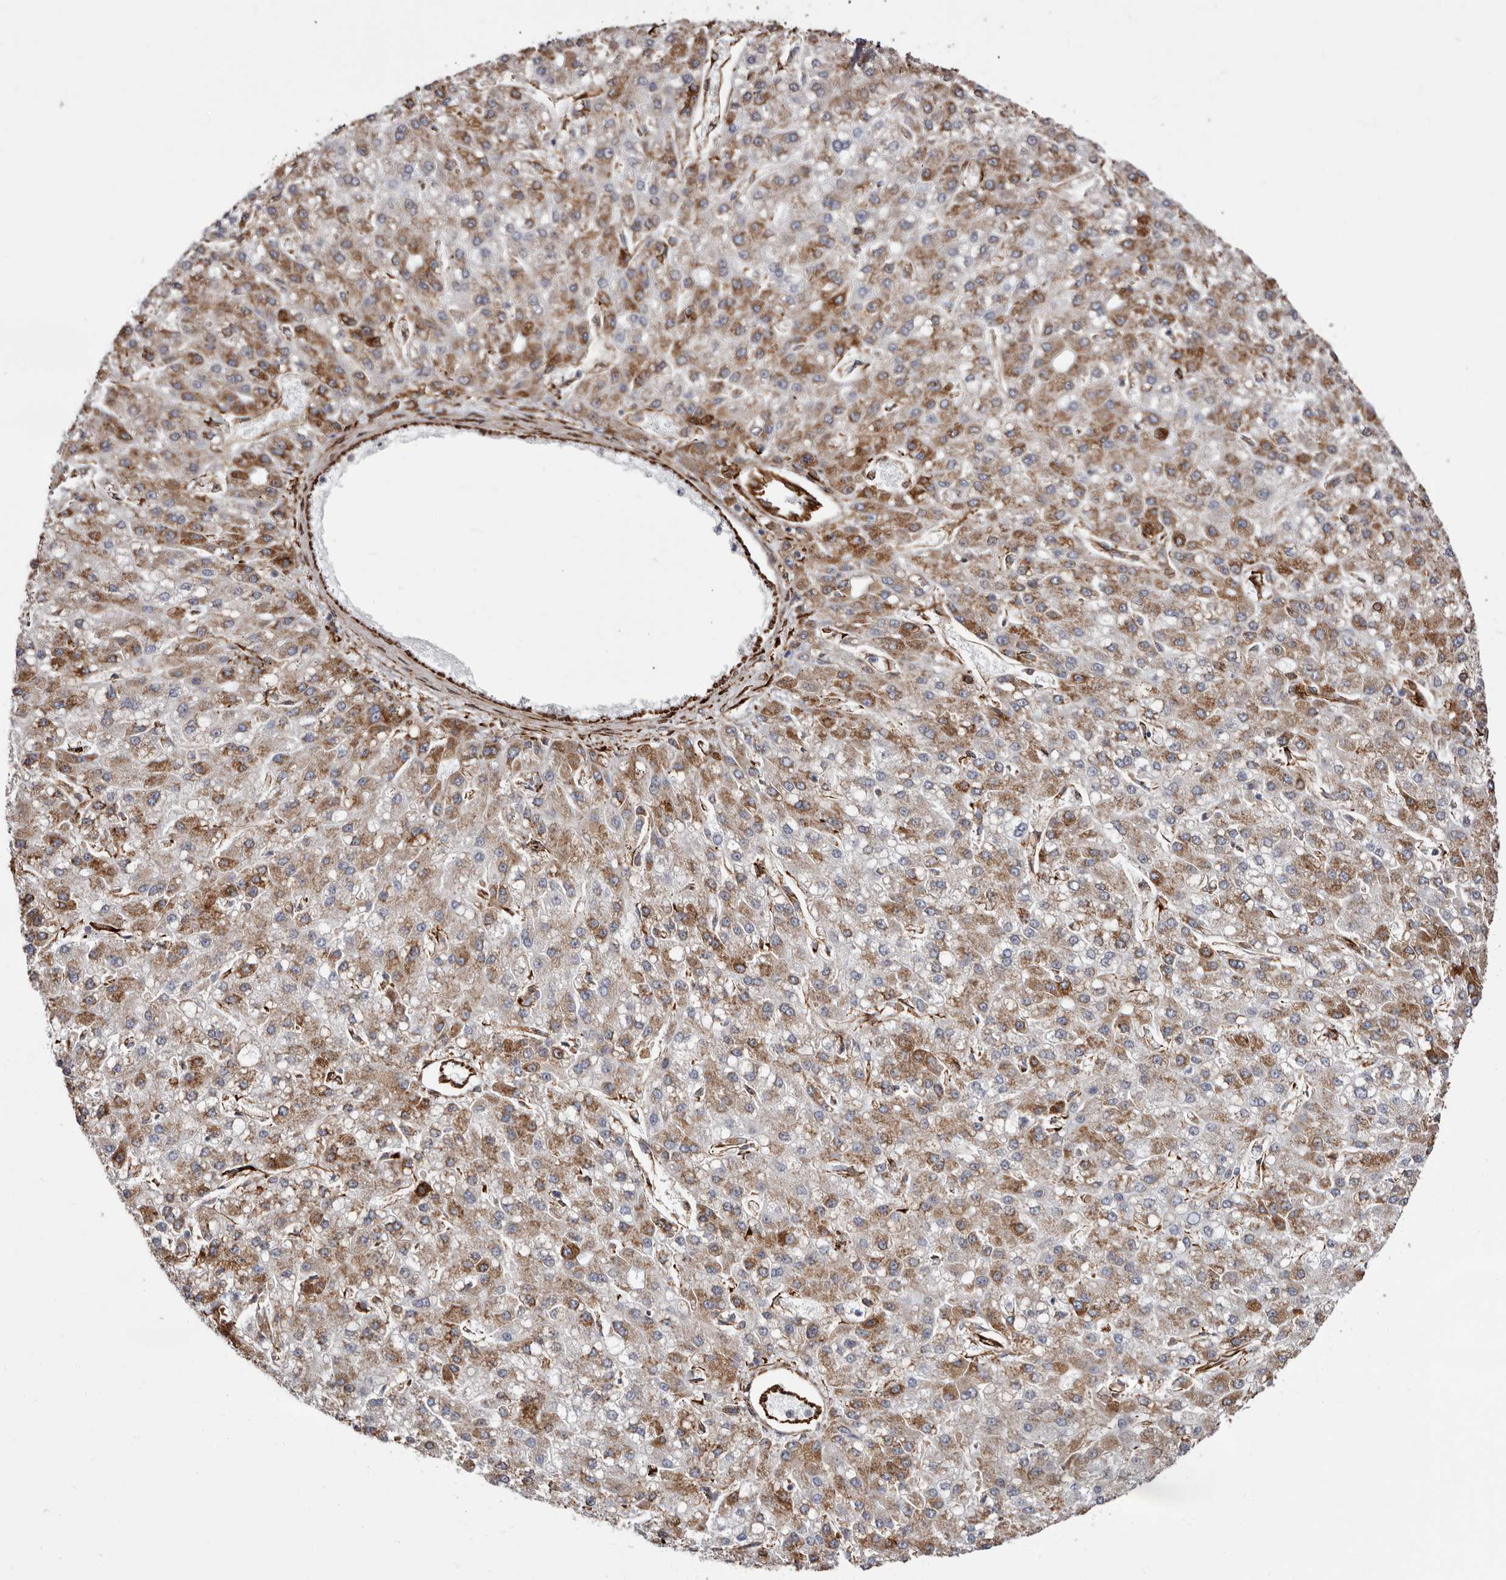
{"staining": {"intensity": "moderate", "quantity": ">75%", "location": "cytoplasmic/membranous"}, "tissue": "liver cancer", "cell_type": "Tumor cells", "image_type": "cancer", "snomed": [{"axis": "morphology", "description": "Carcinoma, Hepatocellular, NOS"}, {"axis": "topography", "description": "Liver"}], "caption": "Approximately >75% of tumor cells in human hepatocellular carcinoma (liver) show moderate cytoplasmic/membranous protein expression as visualized by brown immunohistochemical staining.", "gene": "SEMA3E", "patient": {"sex": "male", "age": 67}}